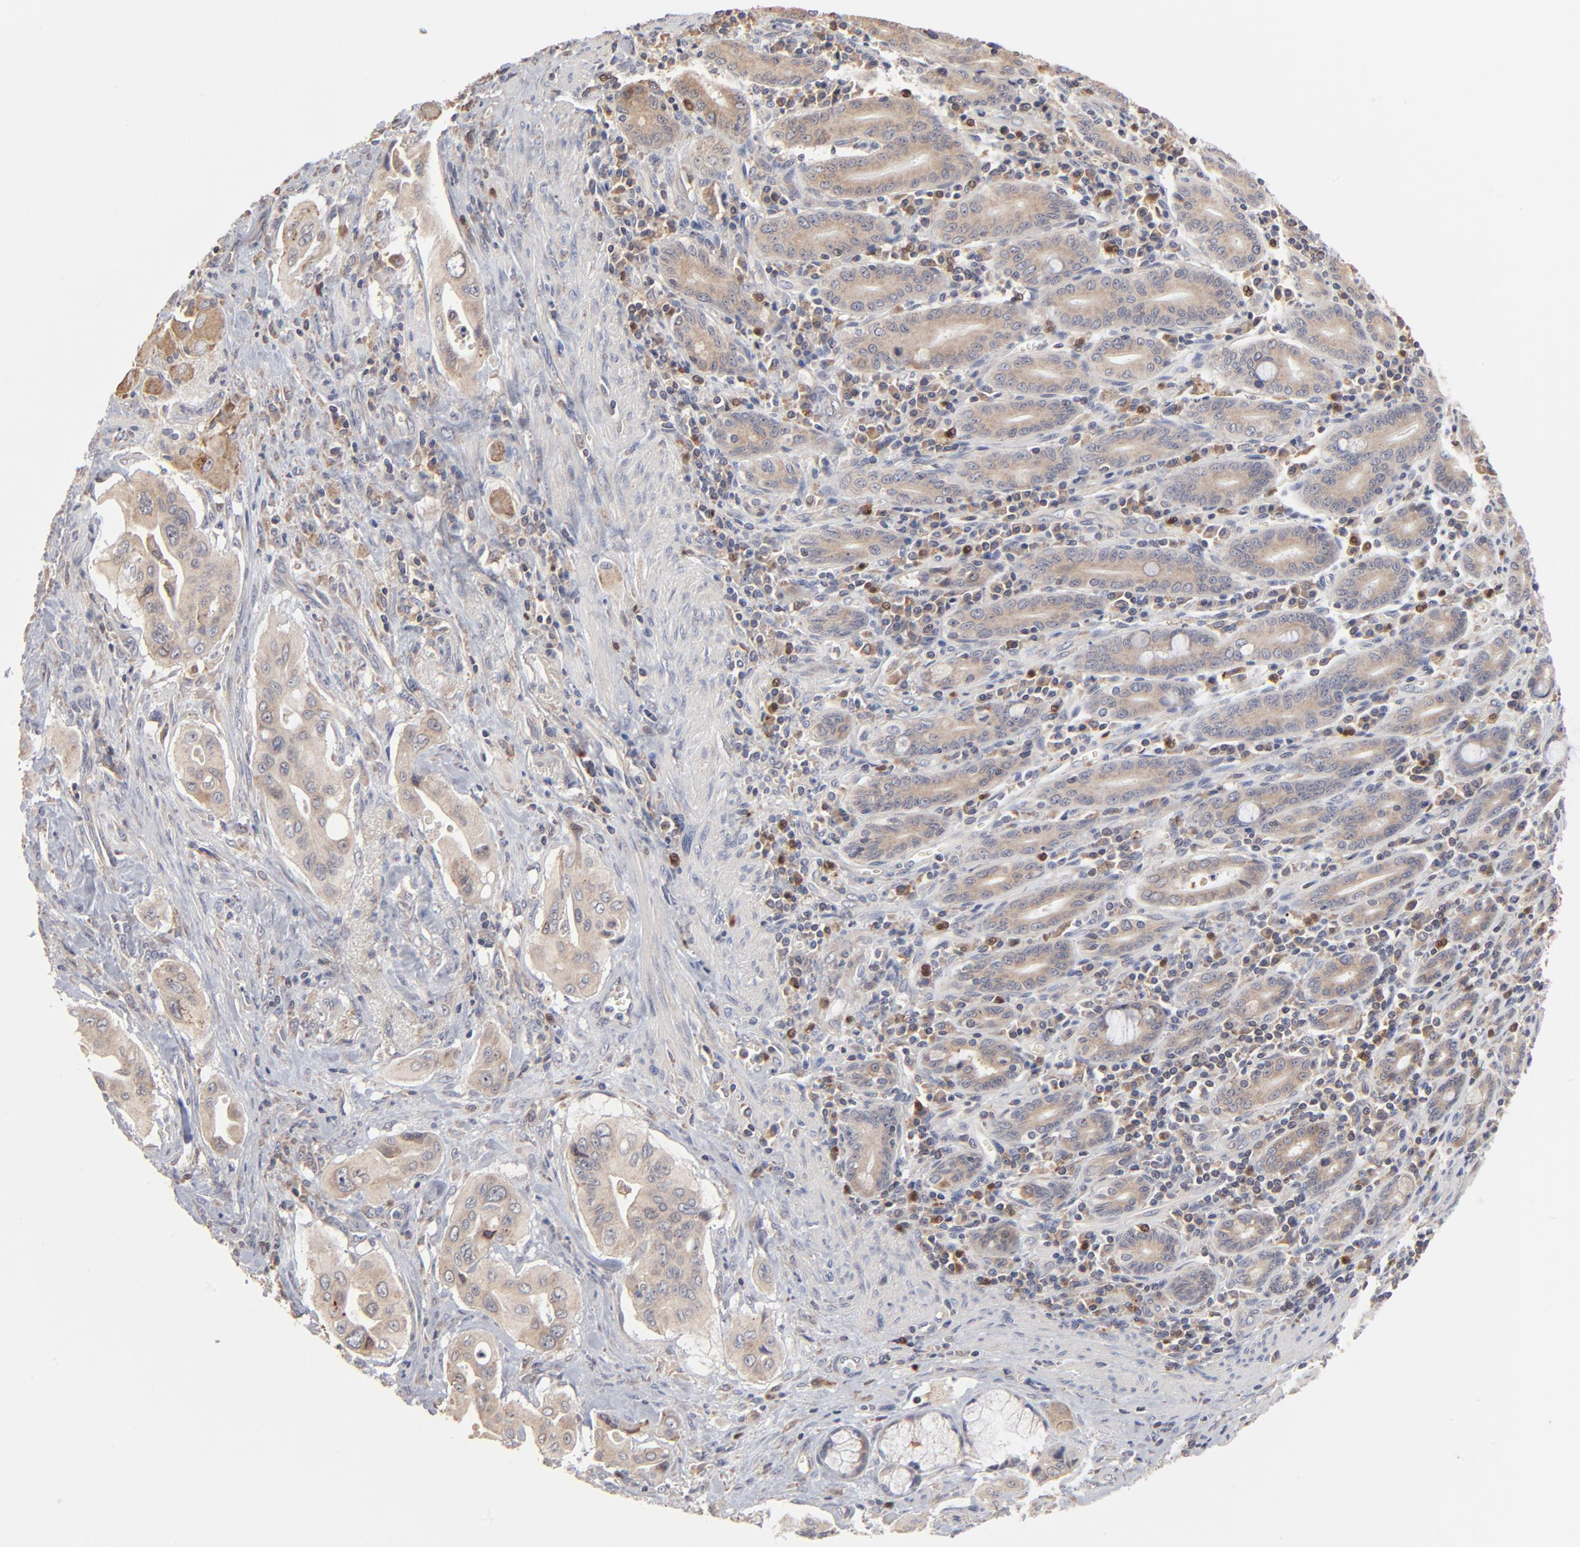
{"staining": {"intensity": "weak", "quantity": "25%-75%", "location": "cytoplasmic/membranous"}, "tissue": "pancreatic cancer", "cell_type": "Tumor cells", "image_type": "cancer", "snomed": [{"axis": "morphology", "description": "Adenocarcinoma, NOS"}, {"axis": "topography", "description": "Pancreas"}], "caption": "An image of adenocarcinoma (pancreatic) stained for a protein demonstrates weak cytoplasmic/membranous brown staining in tumor cells. (Brightfield microscopy of DAB IHC at high magnification).", "gene": "RNF213", "patient": {"sex": "male", "age": 77}}